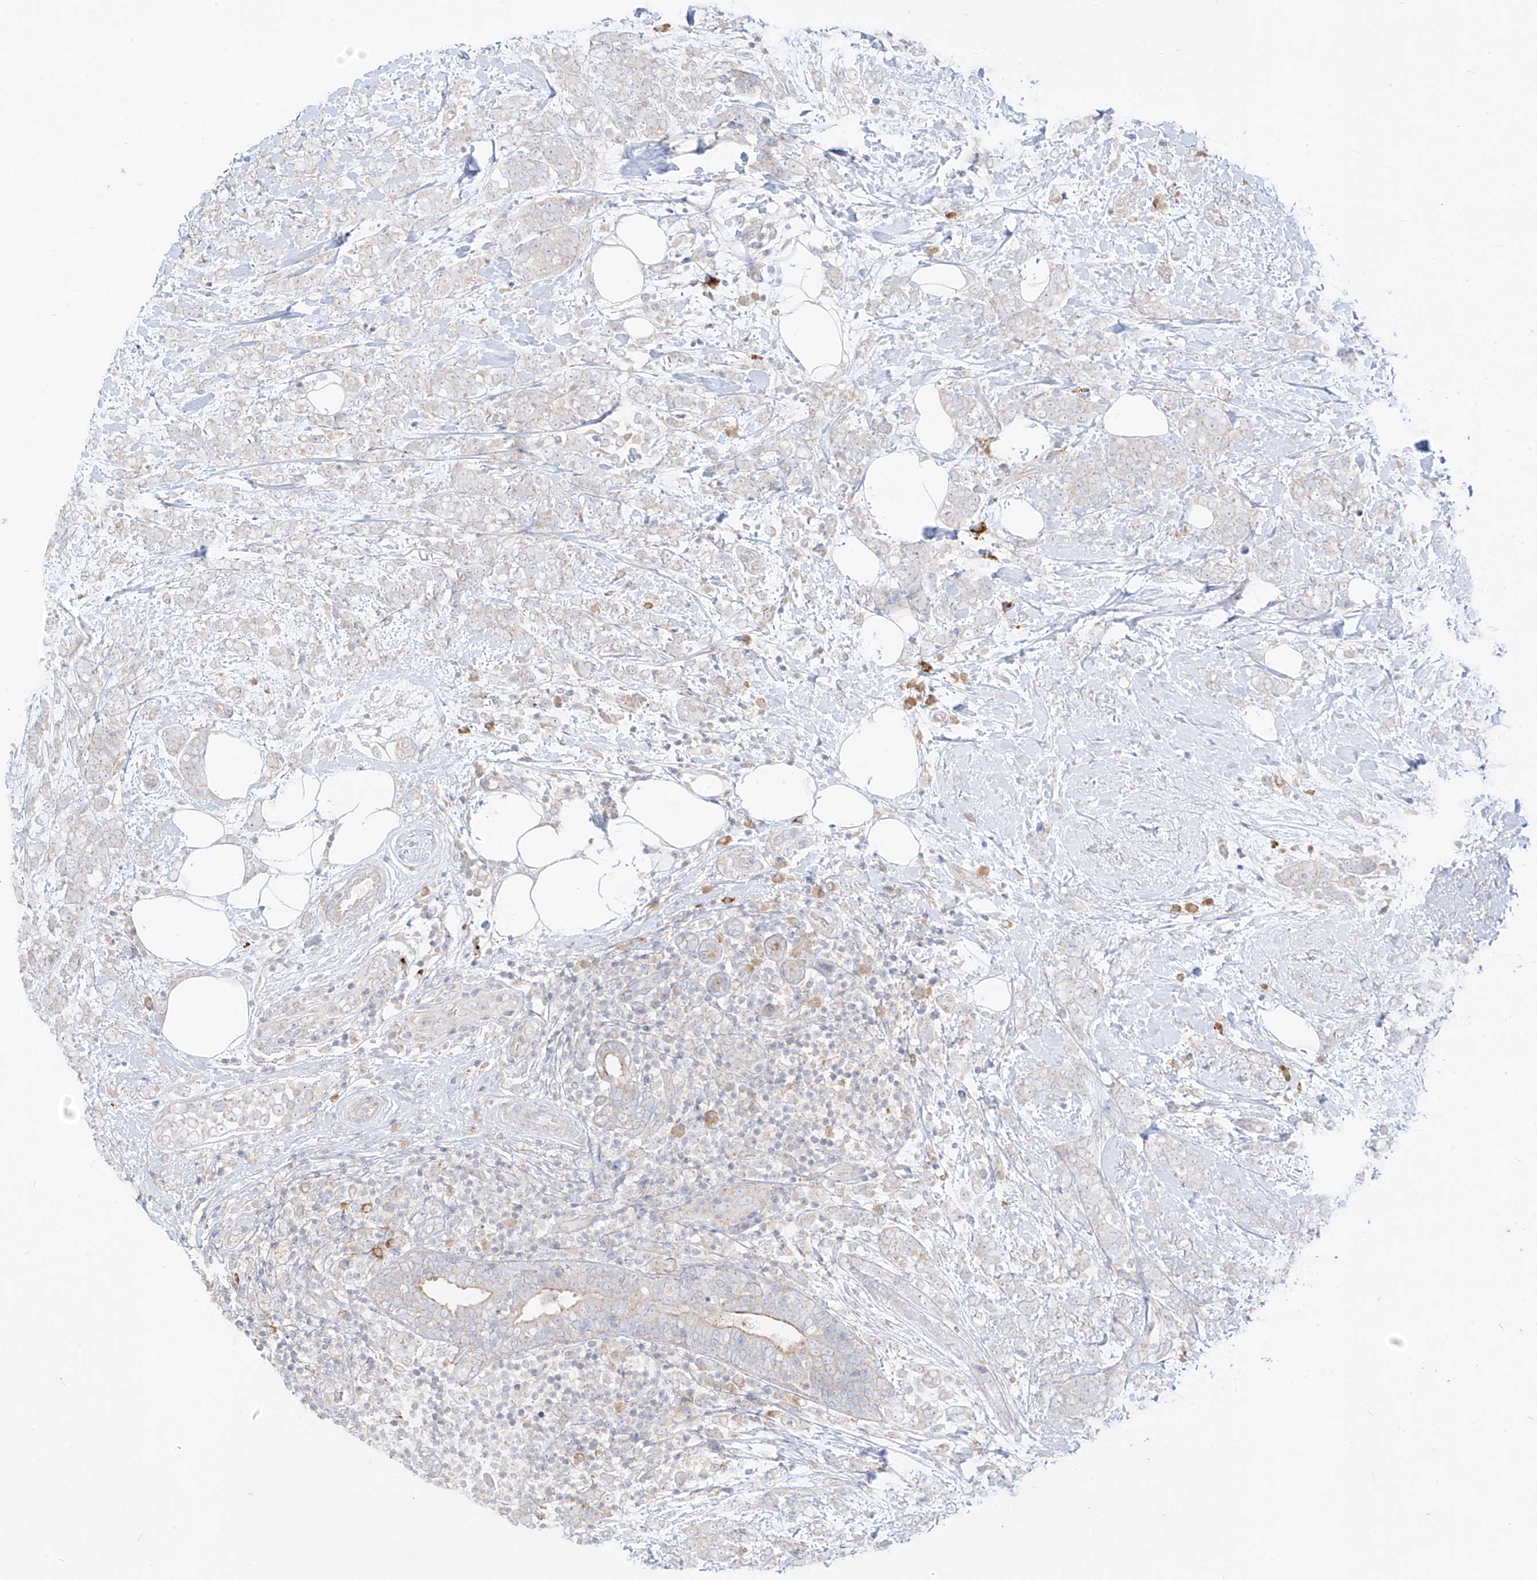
{"staining": {"intensity": "negative", "quantity": "none", "location": "none"}, "tissue": "breast cancer", "cell_type": "Tumor cells", "image_type": "cancer", "snomed": [{"axis": "morphology", "description": "Lobular carcinoma"}, {"axis": "topography", "description": "Breast"}], "caption": "IHC image of neoplastic tissue: human lobular carcinoma (breast) stained with DAB shows no significant protein positivity in tumor cells. Nuclei are stained in blue.", "gene": "SYTL3", "patient": {"sex": "female", "age": 58}}